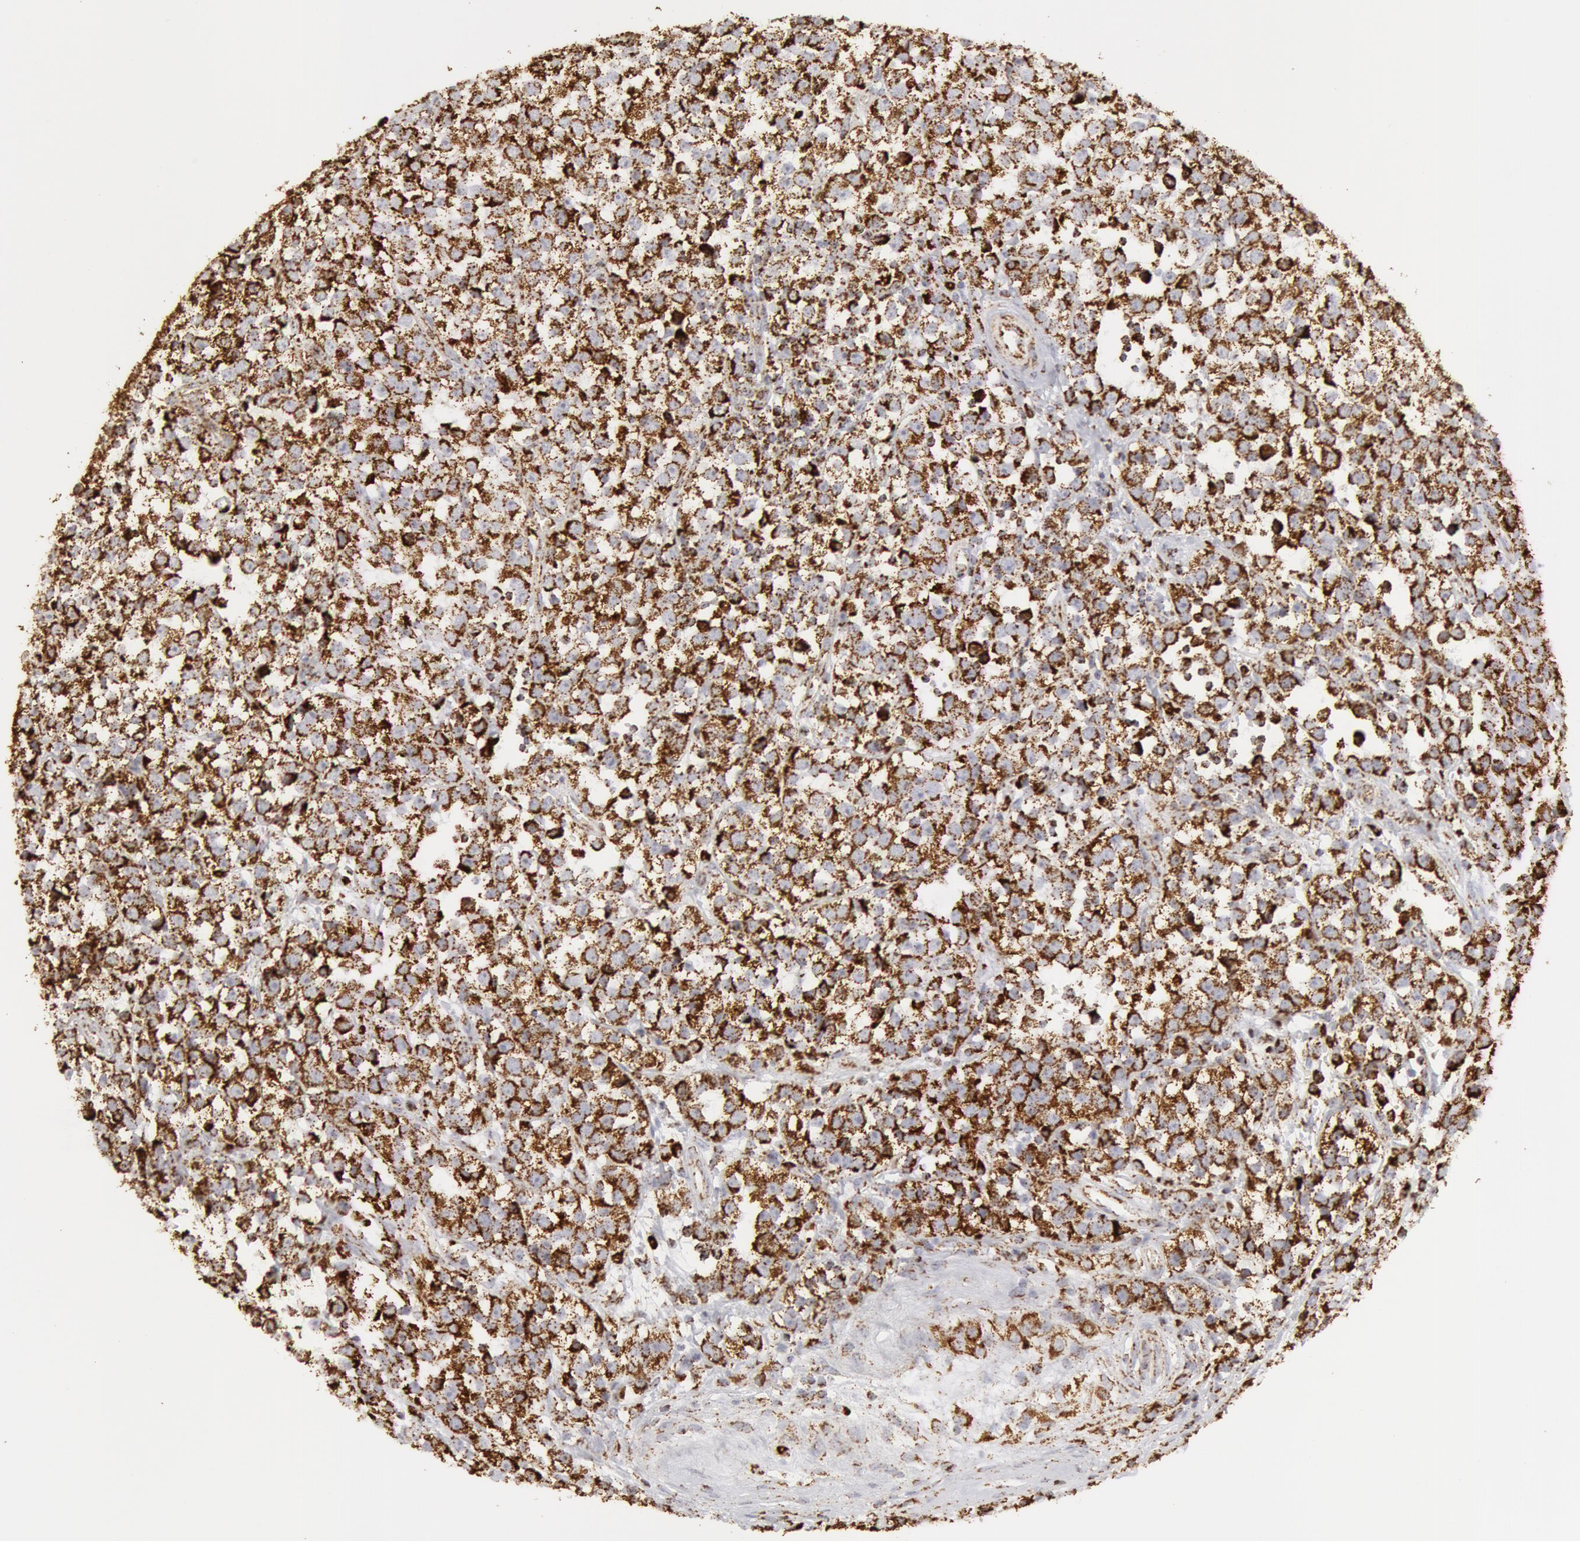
{"staining": {"intensity": "strong", "quantity": ">75%", "location": "cytoplasmic/membranous"}, "tissue": "testis cancer", "cell_type": "Tumor cells", "image_type": "cancer", "snomed": [{"axis": "morphology", "description": "Seminoma, NOS"}, {"axis": "topography", "description": "Testis"}], "caption": "Seminoma (testis) tissue demonstrates strong cytoplasmic/membranous staining in about >75% of tumor cells The protein is shown in brown color, while the nuclei are stained blue.", "gene": "ATP5F1B", "patient": {"sex": "male", "age": 25}}